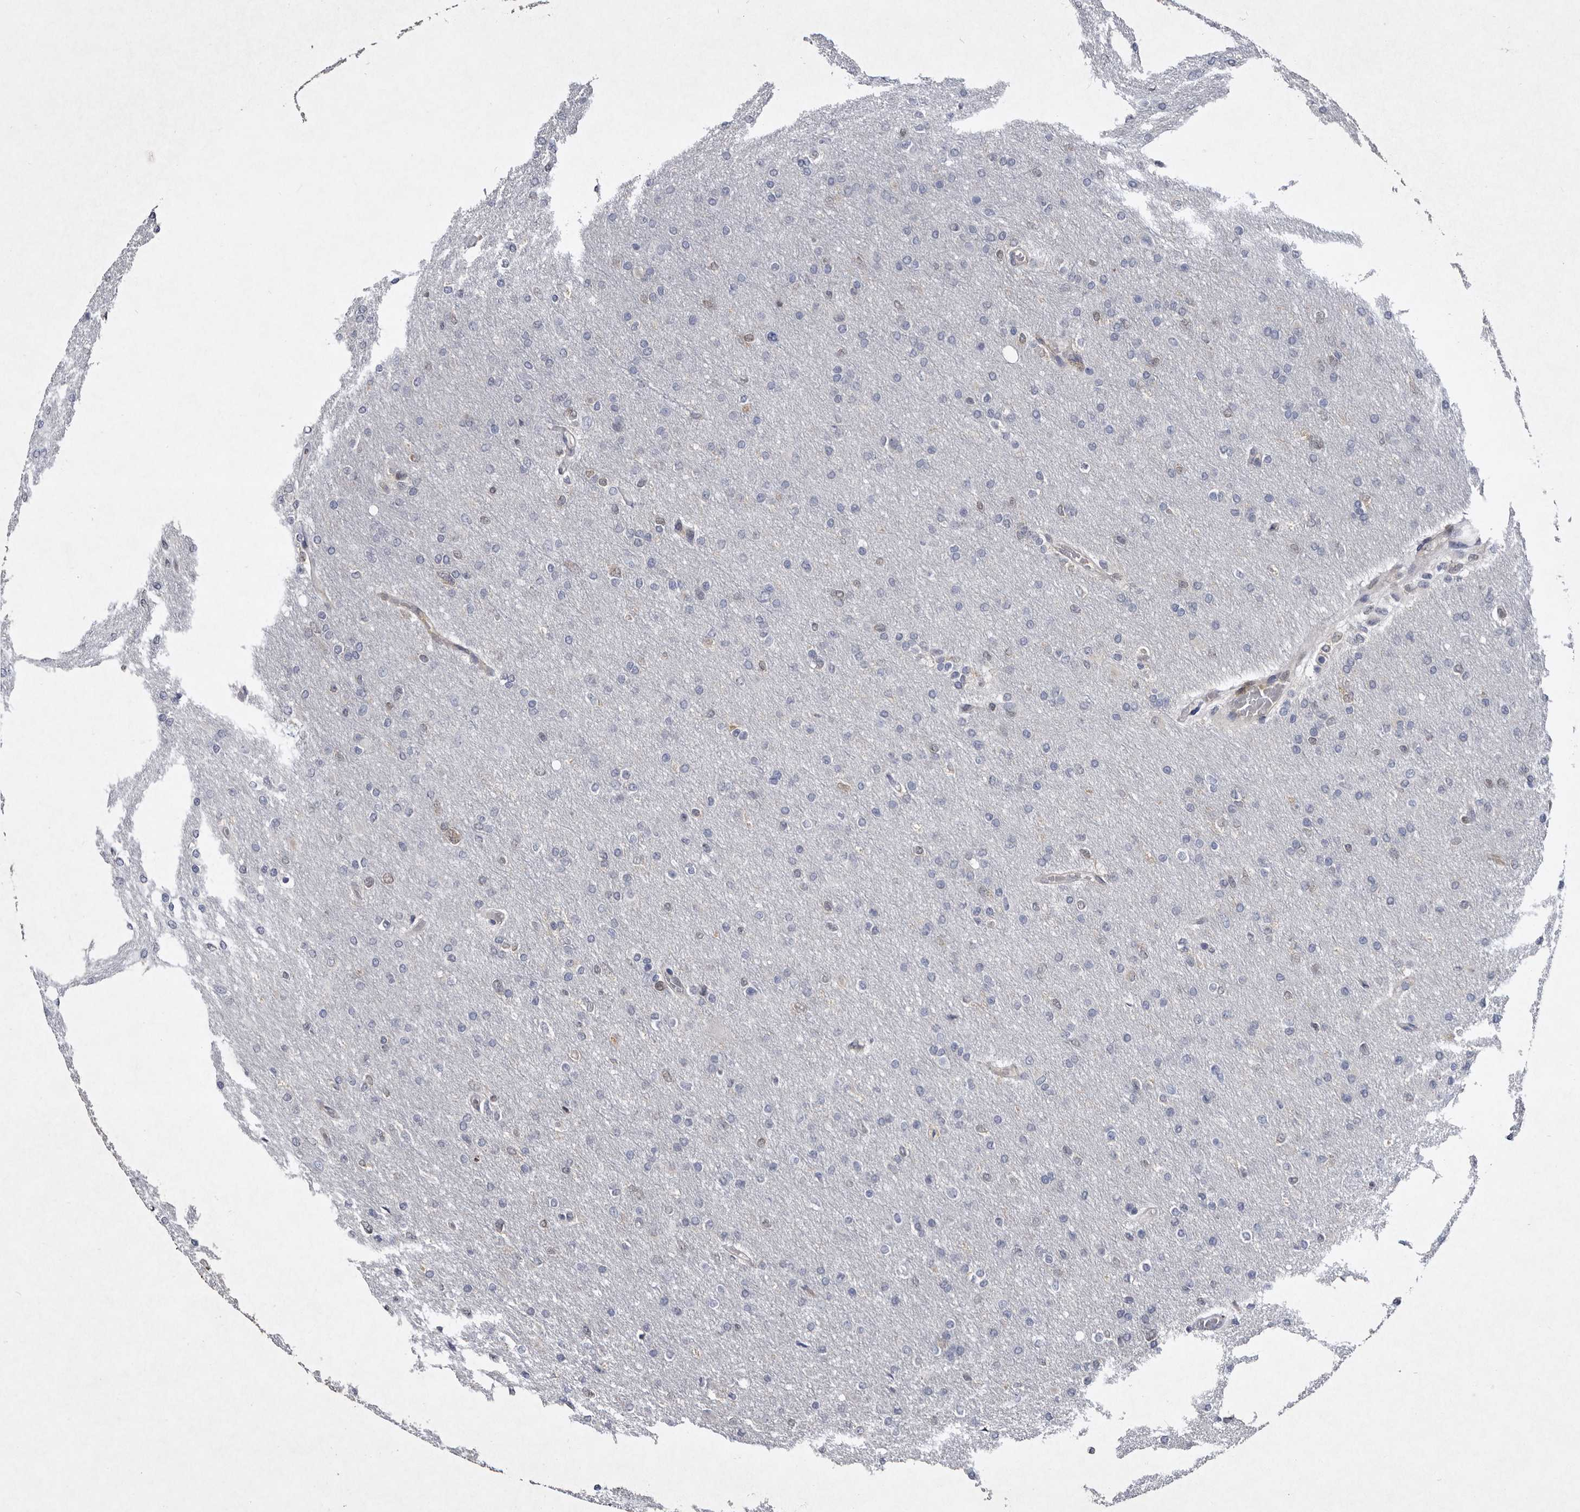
{"staining": {"intensity": "negative", "quantity": "none", "location": "none"}, "tissue": "glioma", "cell_type": "Tumor cells", "image_type": "cancer", "snomed": [{"axis": "morphology", "description": "Glioma, malignant, High grade"}, {"axis": "topography", "description": "Cerebral cortex"}], "caption": "DAB (3,3'-diaminobenzidine) immunohistochemical staining of glioma exhibits no significant expression in tumor cells.", "gene": "SERPINB8", "patient": {"sex": "female", "age": 36}}